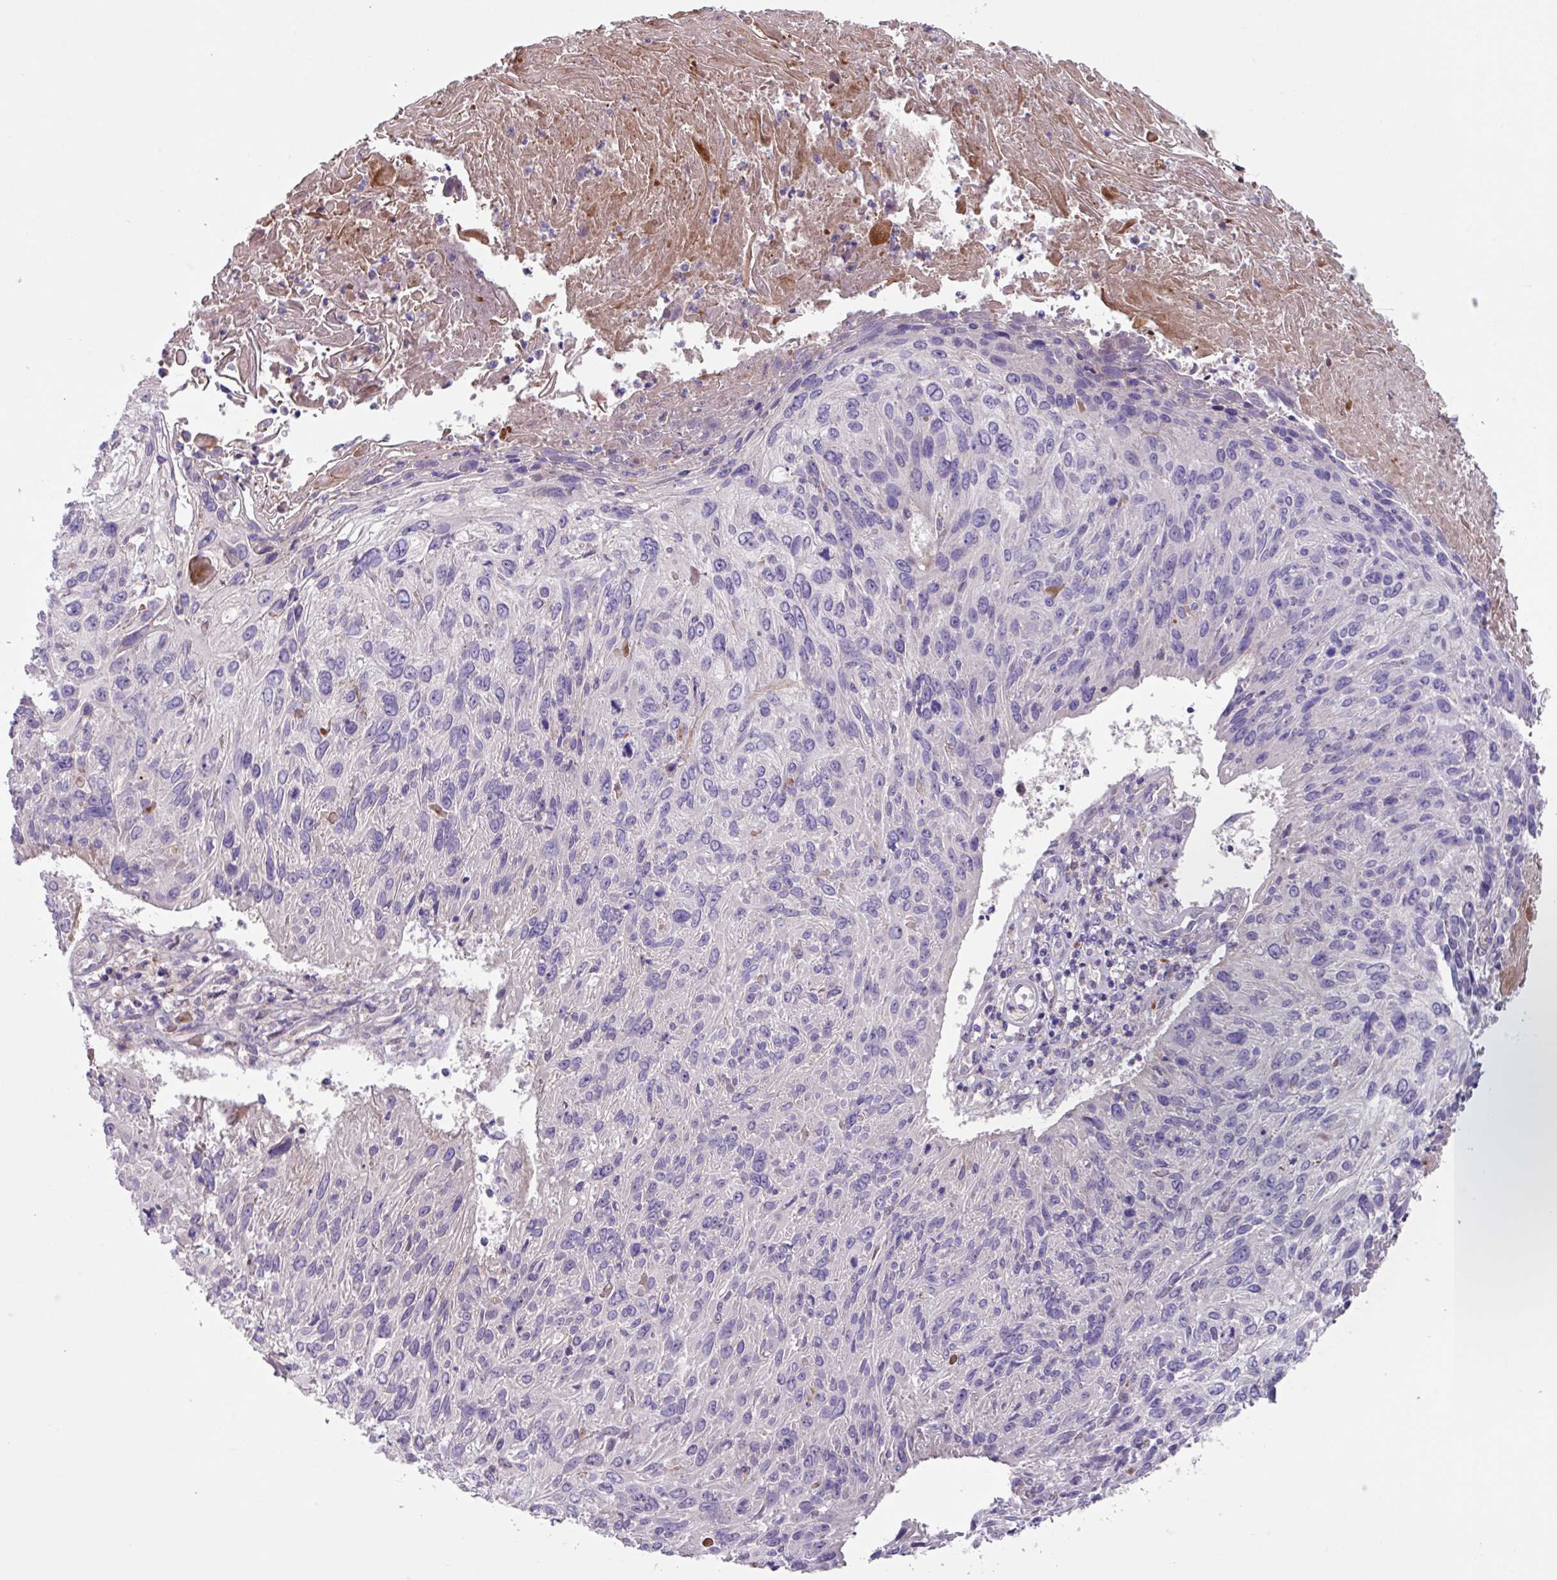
{"staining": {"intensity": "negative", "quantity": "none", "location": "none"}, "tissue": "cervical cancer", "cell_type": "Tumor cells", "image_type": "cancer", "snomed": [{"axis": "morphology", "description": "Squamous cell carcinoma, NOS"}, {"axis": "topography", "description": "Cervix"}], "caption": "IHC histopathology image of neoplastic tissue: human cervical cancer (squamous cell carcinoma) stained with DAB (3,3'-diaminobenzidine) demonstrates no significant protein positivity in tumor cells. (DAB (3,3'-diaminobenzidine) immunohistochemistry with hematoxylin counter stain).", "gene": "IQCJ", "patient": {"sex": "female", "age": 51}}